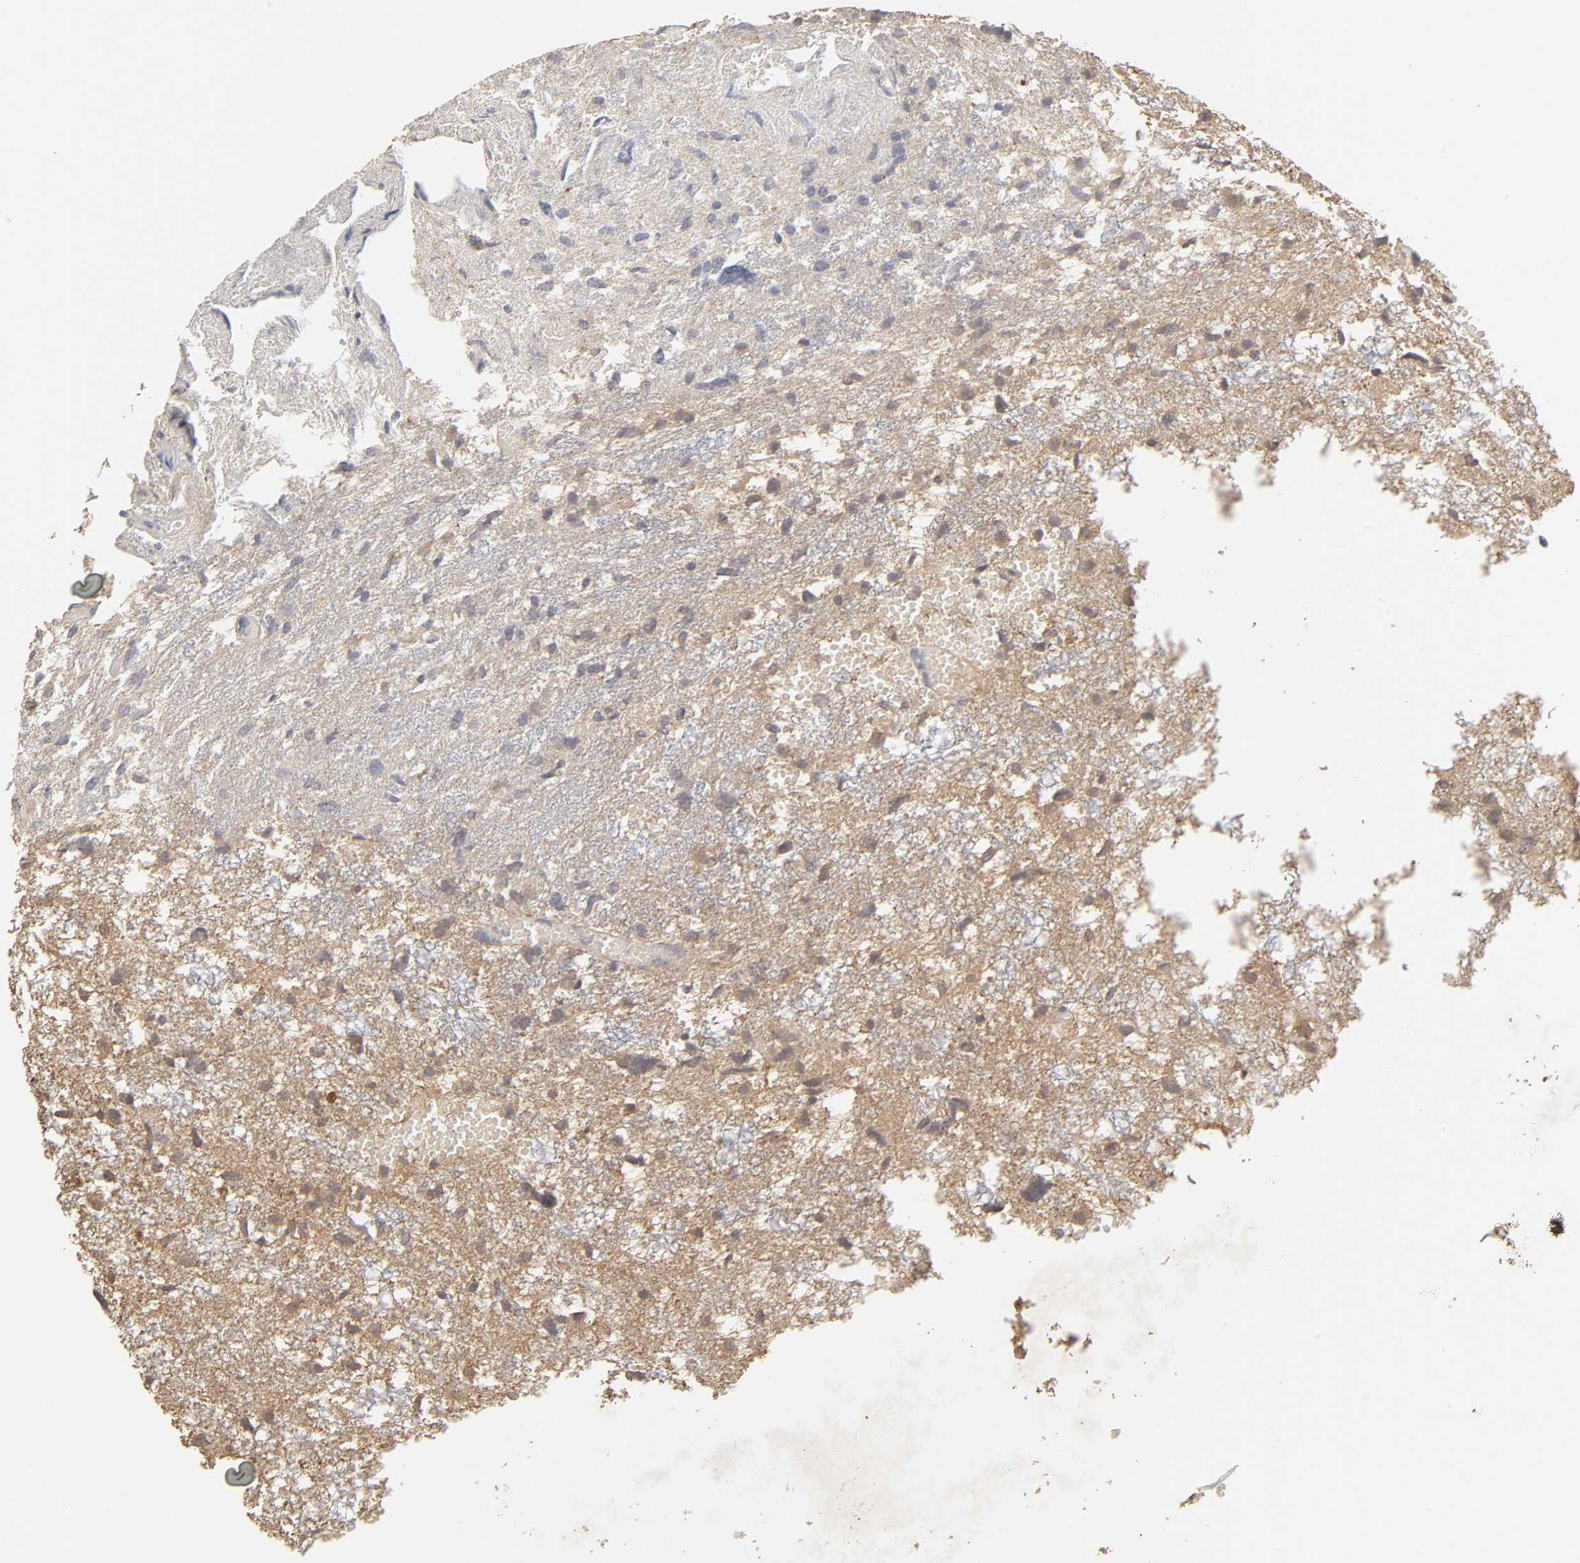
{"staining": {"intensity": "weak", "quantity": "<25%", "location": "cytoplasmic/membranous"}, "tissue": "glioma", "cell_type": "Tumor cells", "image_type": "cancer", "snomed": [{"axis": "morphology", "description": "Glioma, malignant, High grade"}, {"axis": "topography", "description": "Brain"}], "caption": "This is an immunohistochemistry (IHC) histopathology image of human glioma. There is no expression in tumor cells.", "gene": "MAPK1", "patient": {"sex": "female", "age": 59}}